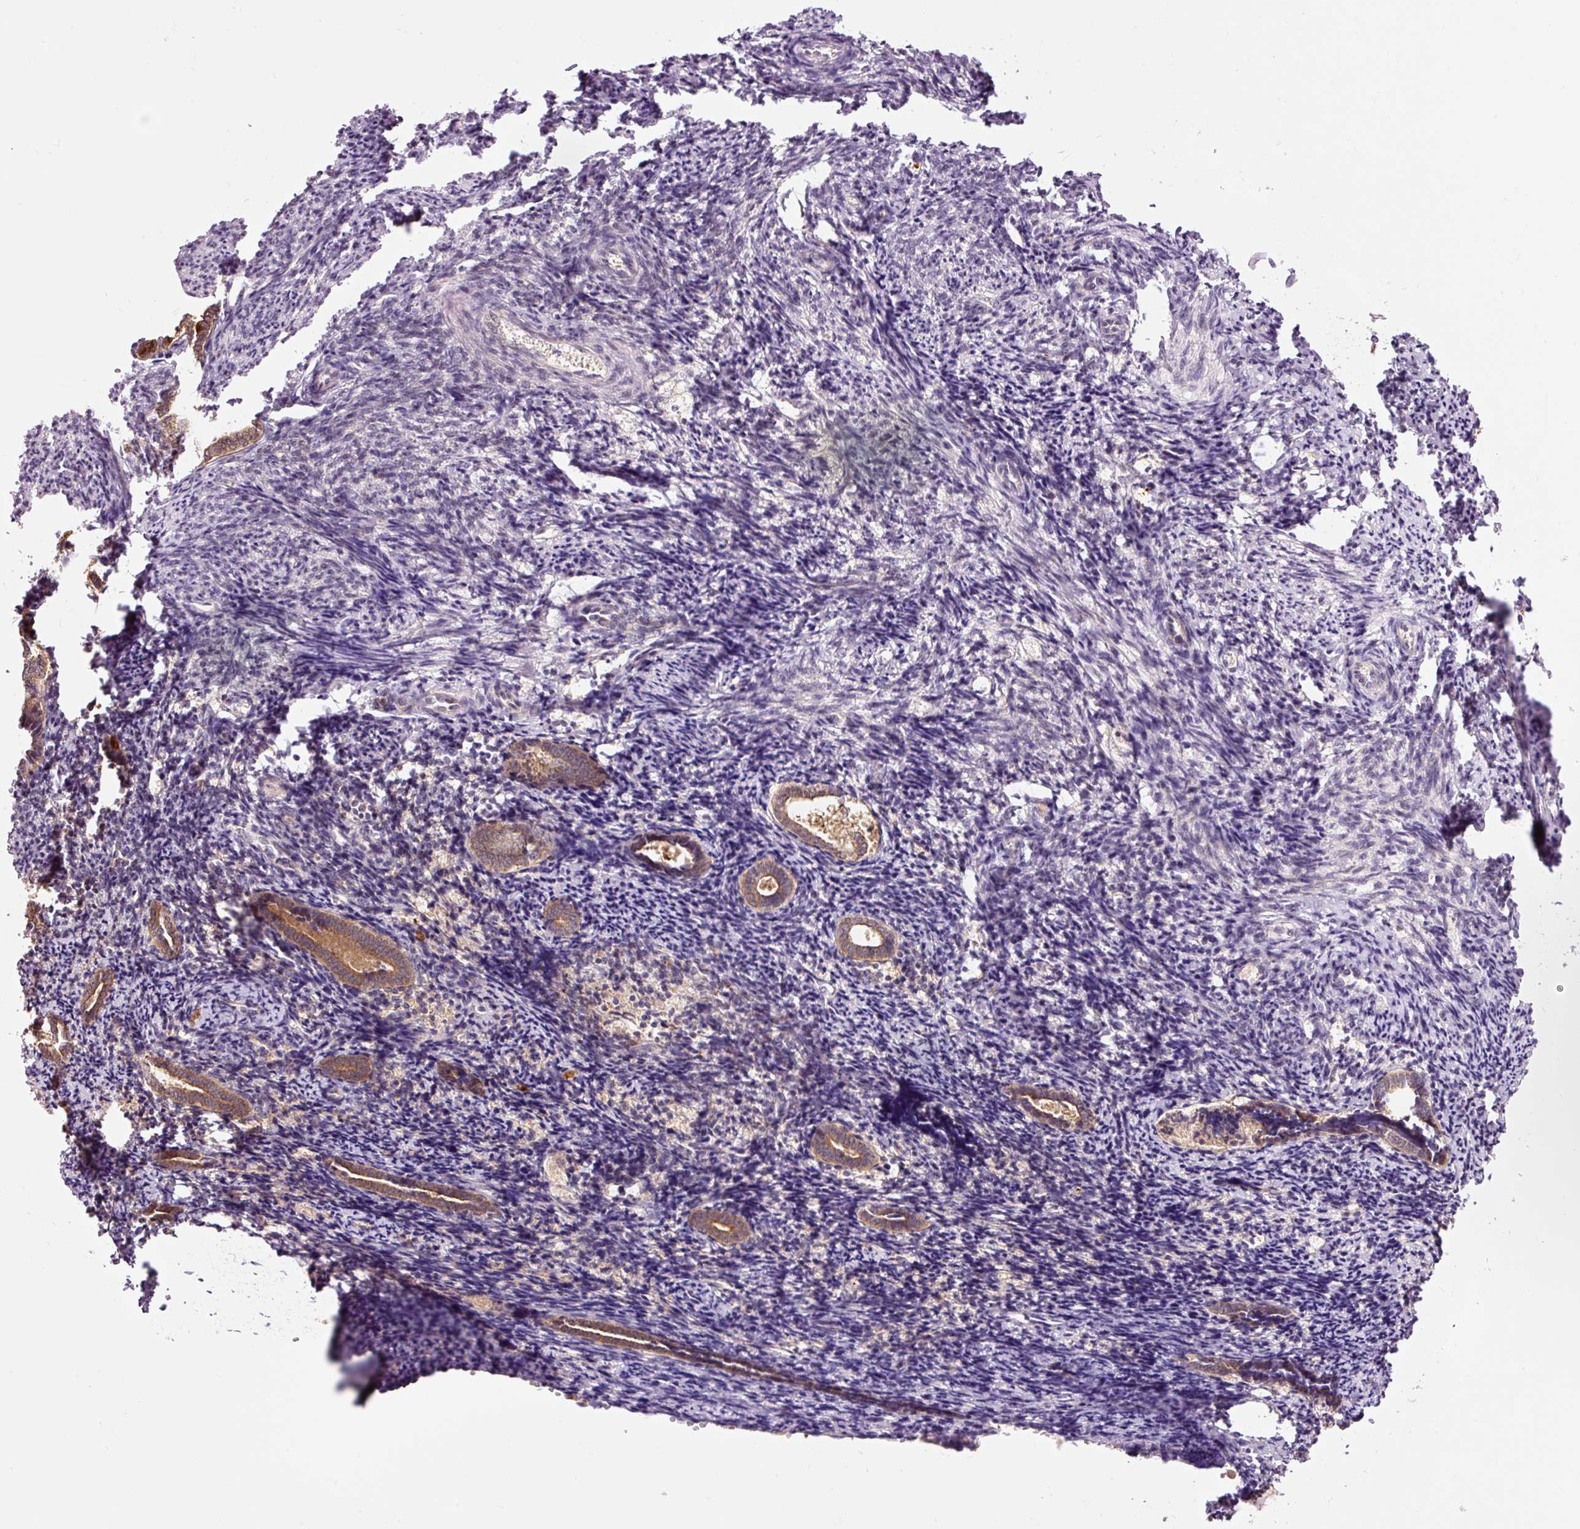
{"staining": {"intensity": "negative", "quantity": "none", "location": "none"}, "tissue": "endometrium", "cell_type": "Cells in endometrial stroma", "image_type": "normal", "snomed": [{"axis": "morphology", "description": "Normal tissue, NOS"}, {"axis": "topography", "description": "Endometrium"}], "caption": "An immunohistochemistry micrograph of normal endometrium is shown. There is no staining in cells in endometrial stroma of endometrium. (DAB immunohistochemistry (IHC) with hematoxylin counter stain).", "gene": "PRDX5", "patient": {"sex": "female", "age": 54}}